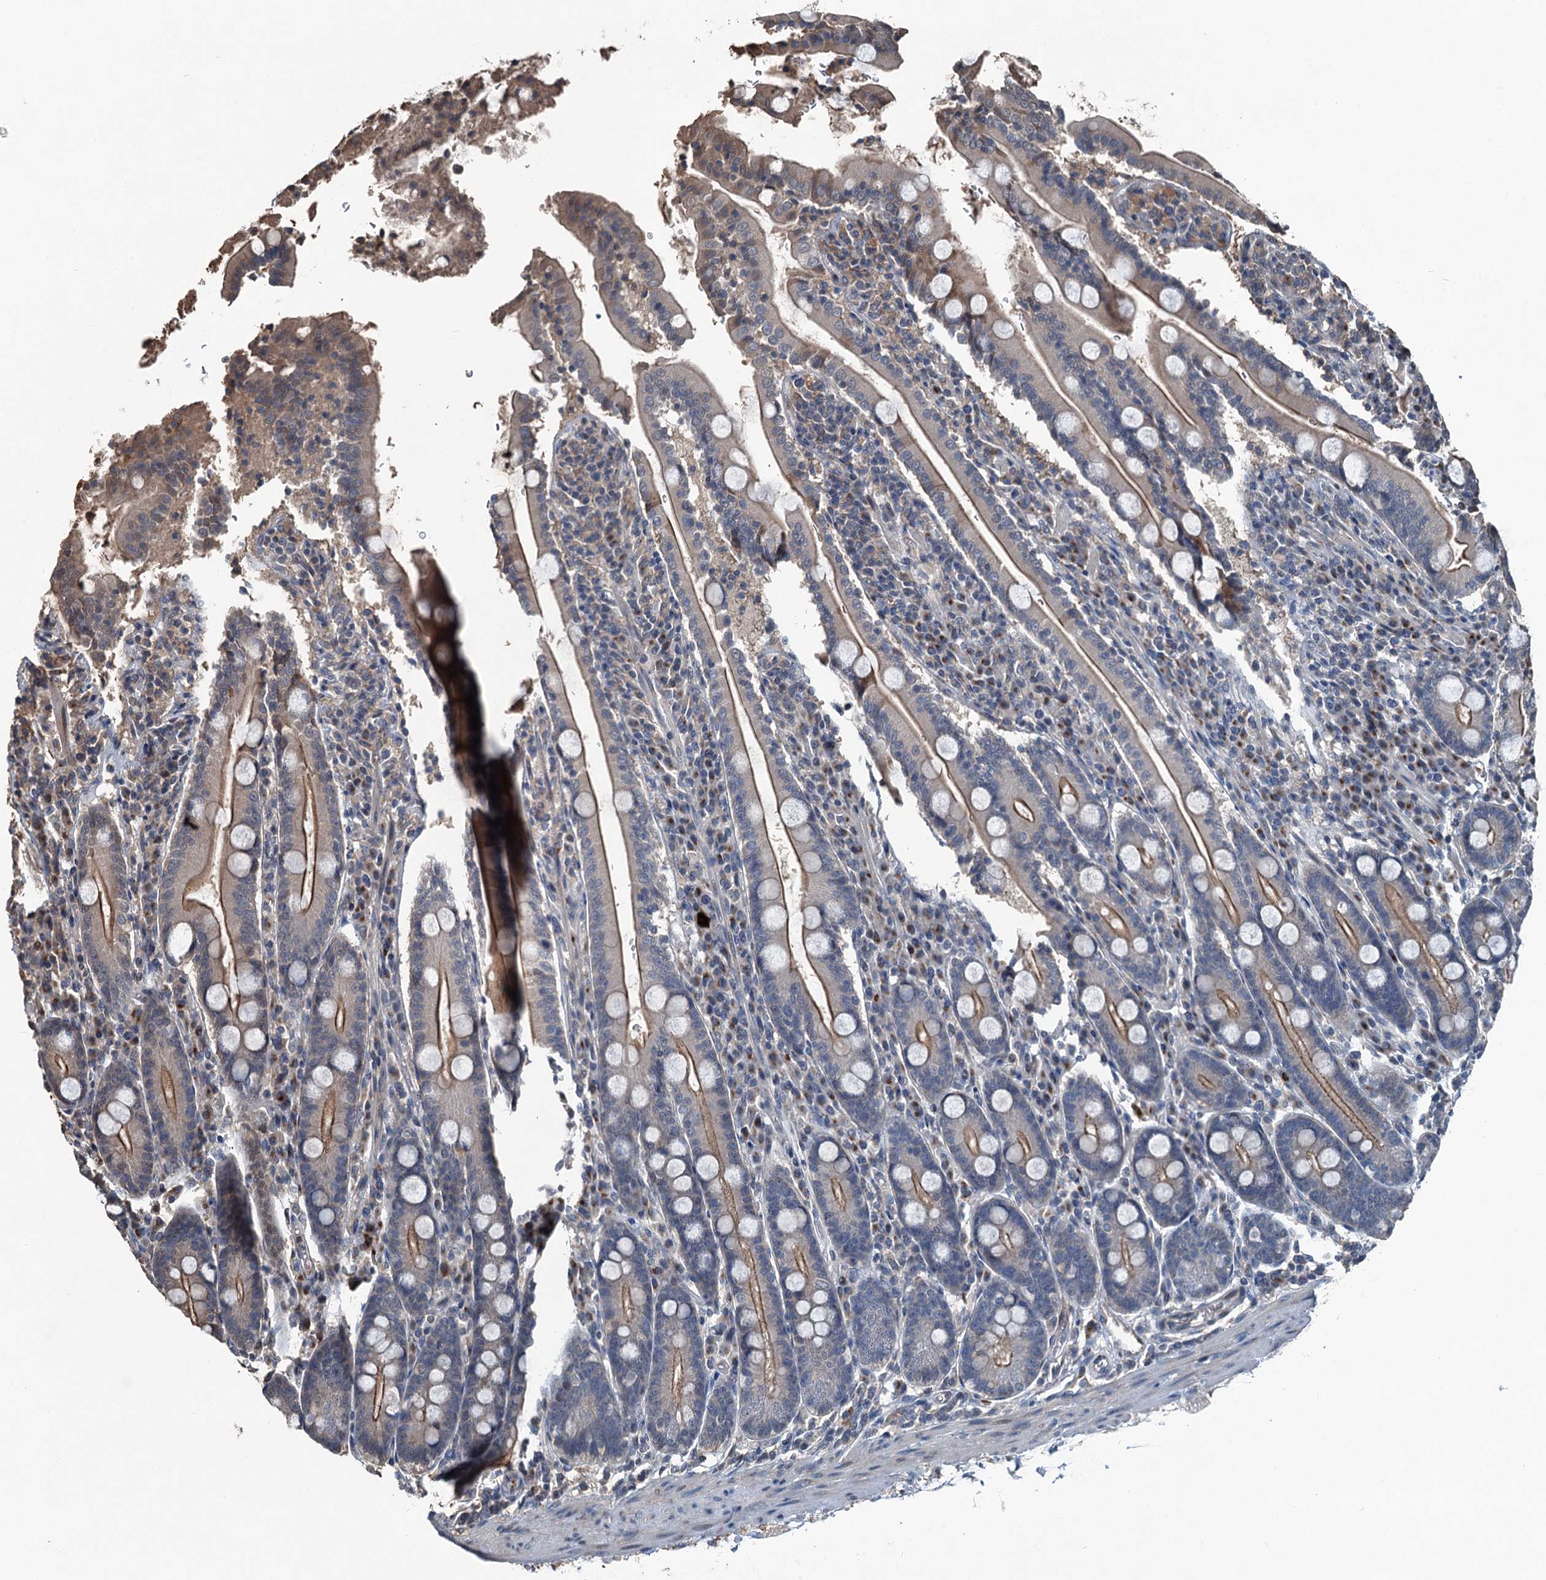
{"staining": {"intensity": "moderate", "quantity": "25%-75%", "location": "cytoplasmic/membranous"}, "tissue": "duodenum", "cell_type": "Glandular cells", "image_type": "normal", "snomed": [{"axis": "morphology", "description": "Normal tissue, NOS"}, {"axis": "topography", "description": "Duodenum"}], "caption": "The image reveals staining of benign duodenum, revealing moderate cytoplasmic/membranous protein staining (brown color) within glandular cells.", "gene": "NAA60", "patient": {"sex": "male", "age": 35}}